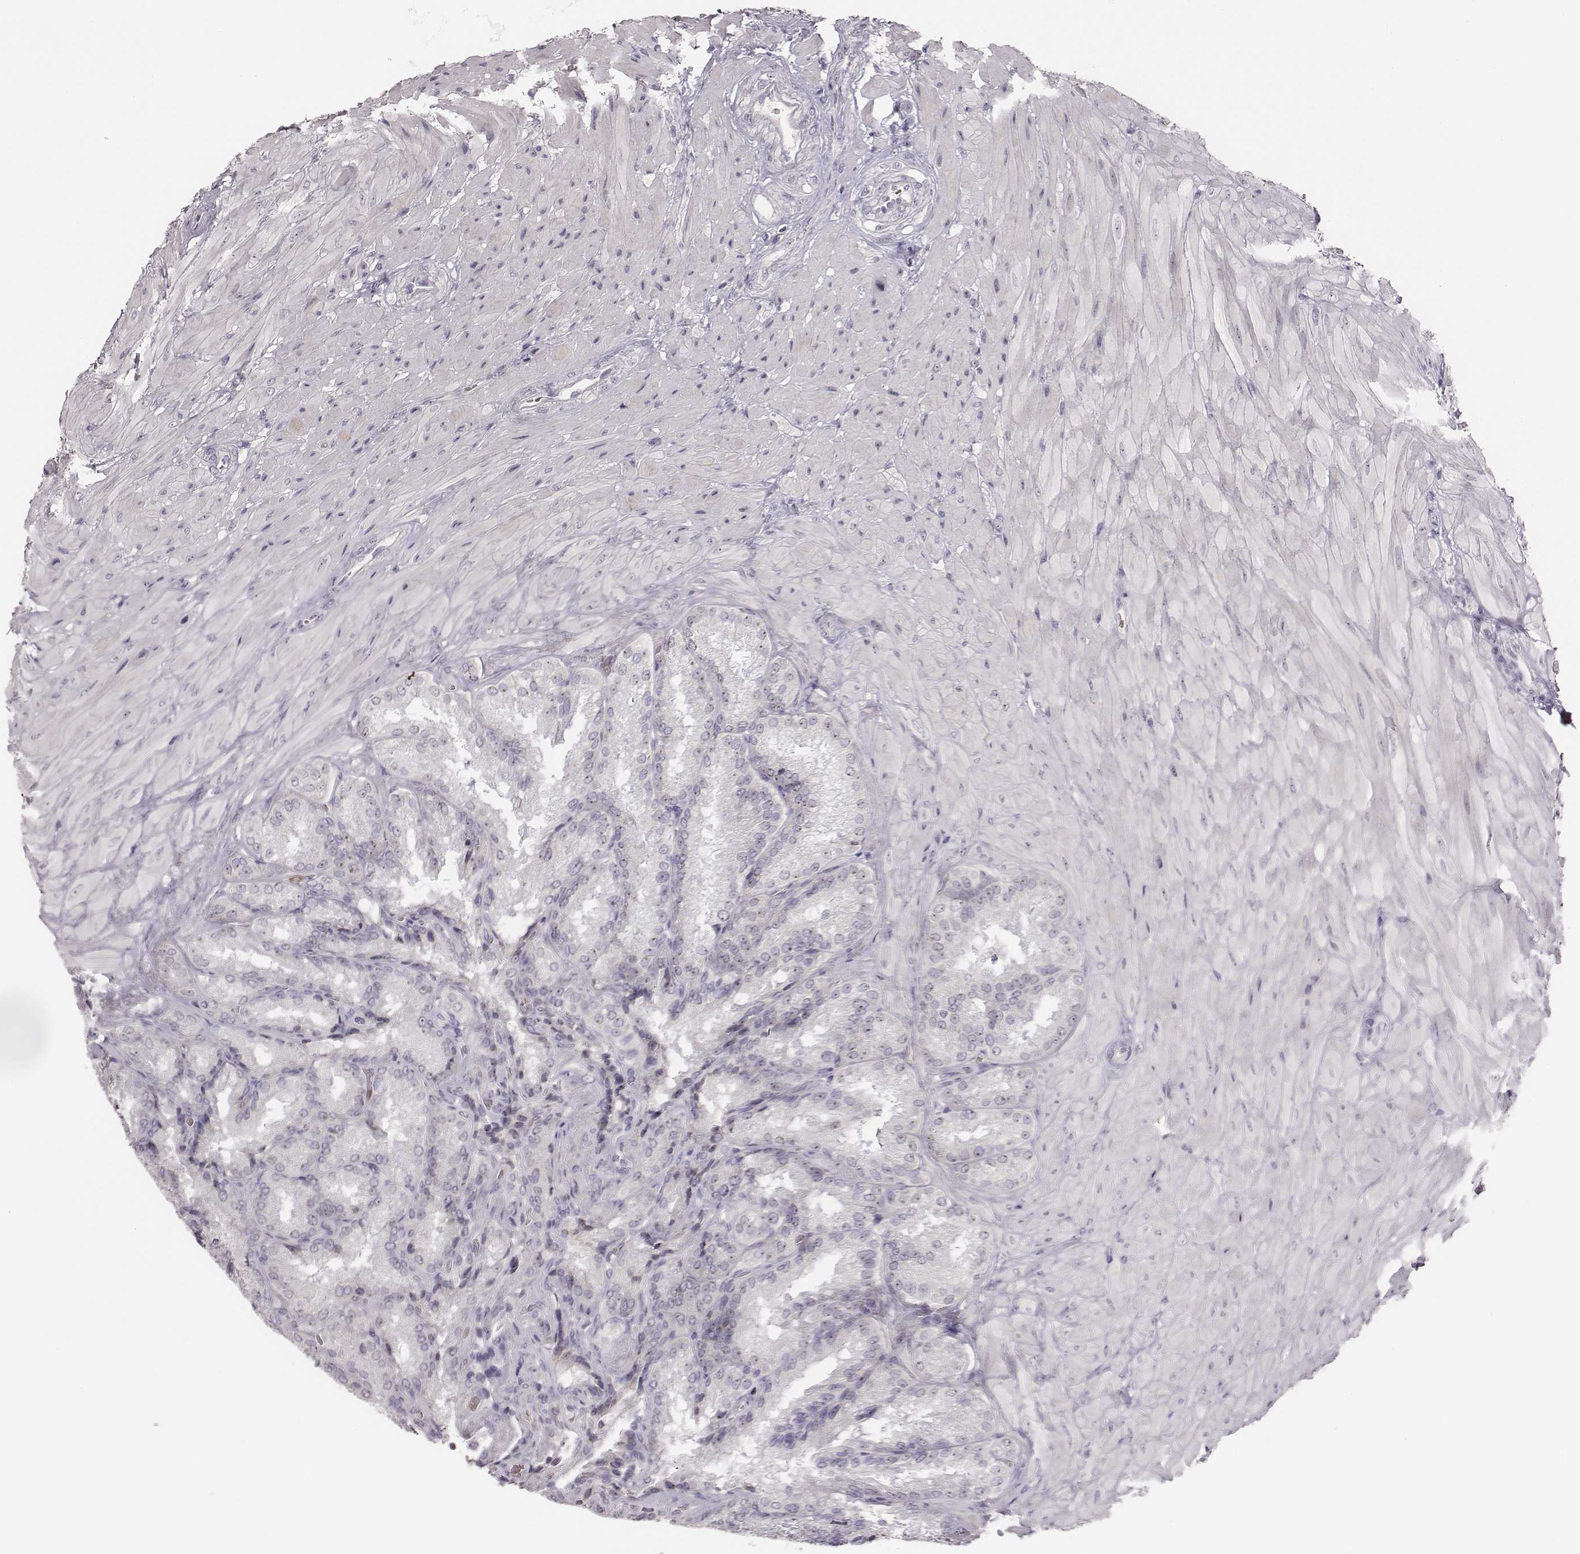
{"staining": {"intensity": "moderate", "quantity": "25%-75%", "location": "nuclear"}, "tissue": "seminal vesicle", "cell_type": "Glandular cells", "image_type": "normal", "snomed": [{"axis": "morphology", "description": "Normal tissue, NOS"}, {"axis": "topography", "description": "Seminal veicle"}], "caption": "Immunohistochemistry photomicrograph of unremarkable seminal vesicle: seminal vesicle stained using IHC reveals medium levels of moderate protein expression localized specifically in the nuclear of glandular cells, appearing as a nuclear brown color.", "gene": "NIFK", "patient": {"sex": "male", "age": 37}}